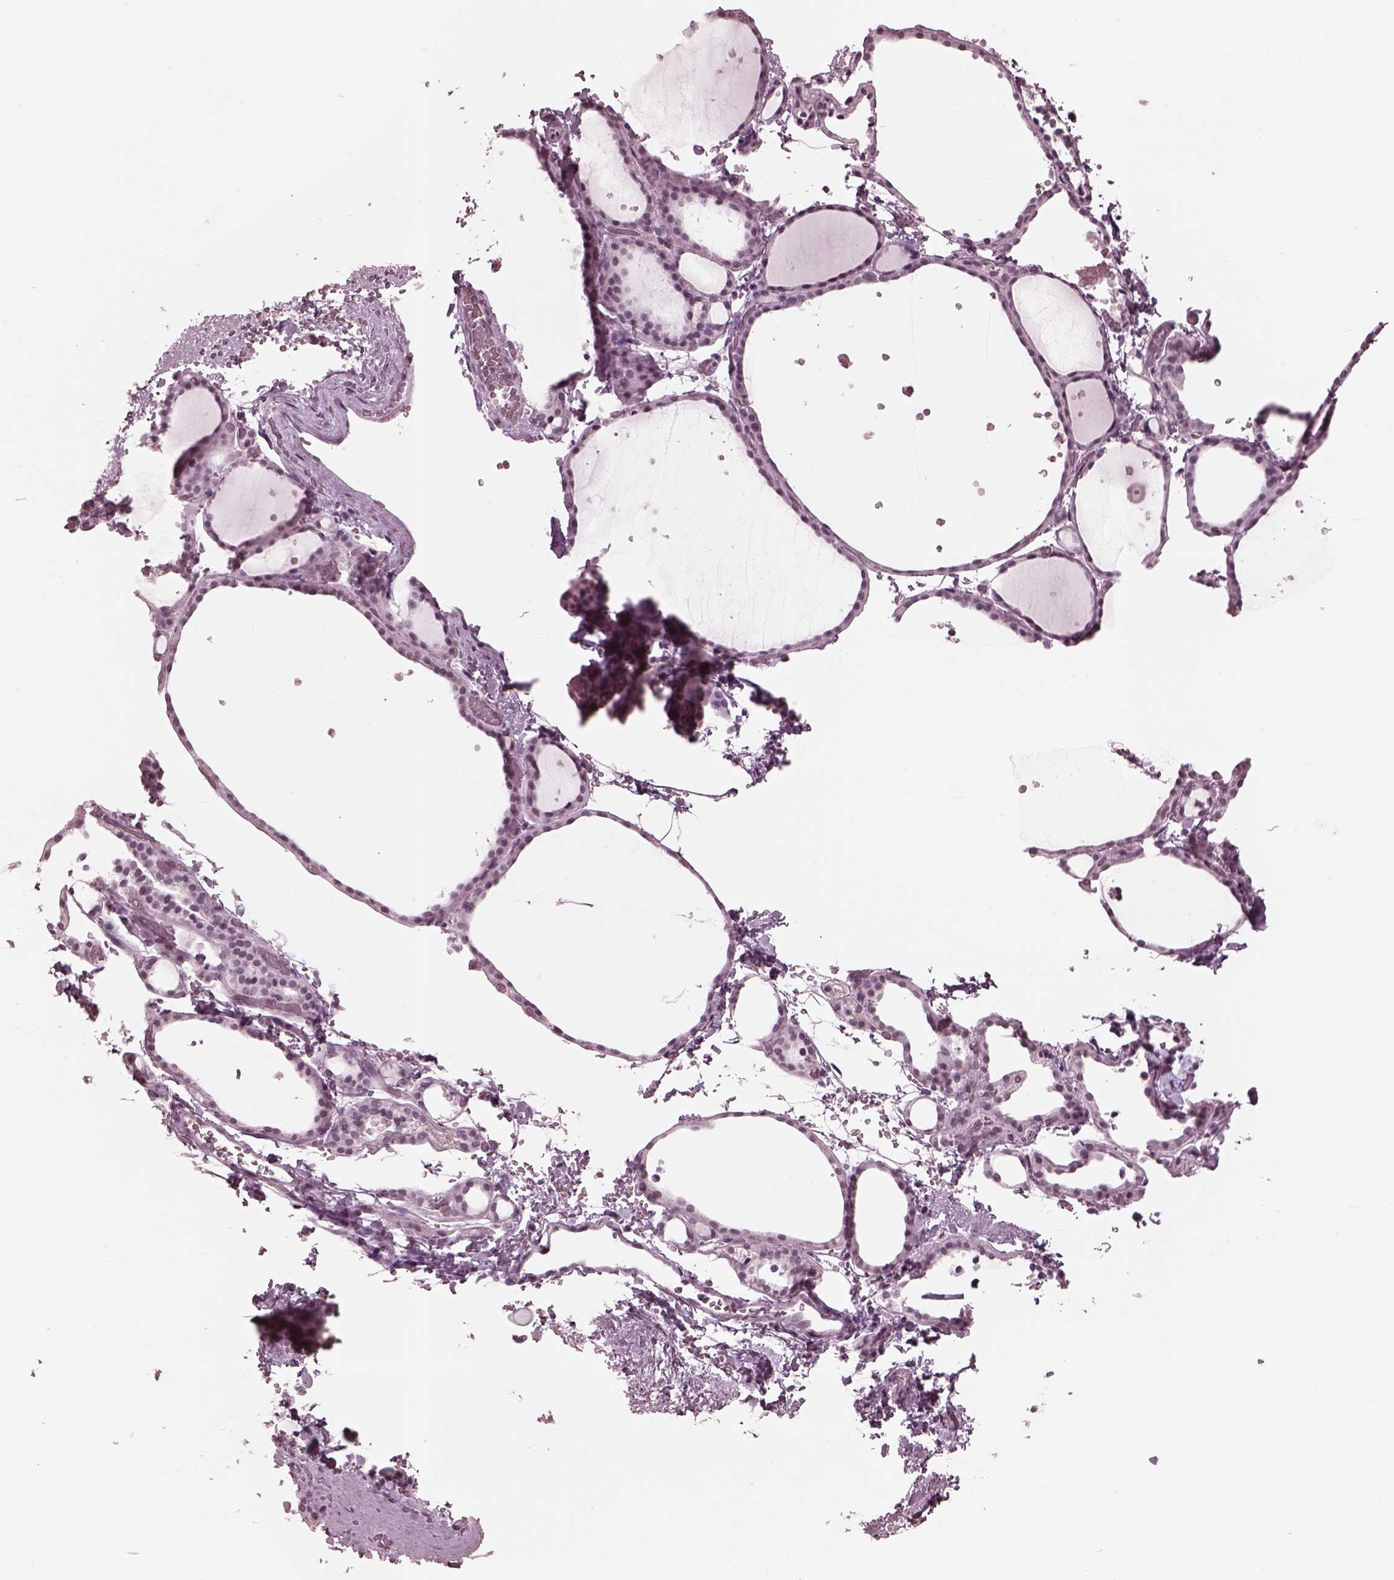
{"staining": {"intensity": "negative", "quantity": "none", "location": "none"}, "tissue": "thyroid gland", "cell_type": "Glandular cells", "image_type": "normal", "snomed": [{"axis": "morphology", "description": "Normal tissue, NOS"}, {"axis": "topography", "description": "Thyroid gland"}], "caption": "Immunohistochemistry photomicrograph of benign human thyroid gland stained for a protein (brown), which shows no staining in glandular cells.", "gene": "GARIN4", "patient": {"sex": "female", "age": 36}}